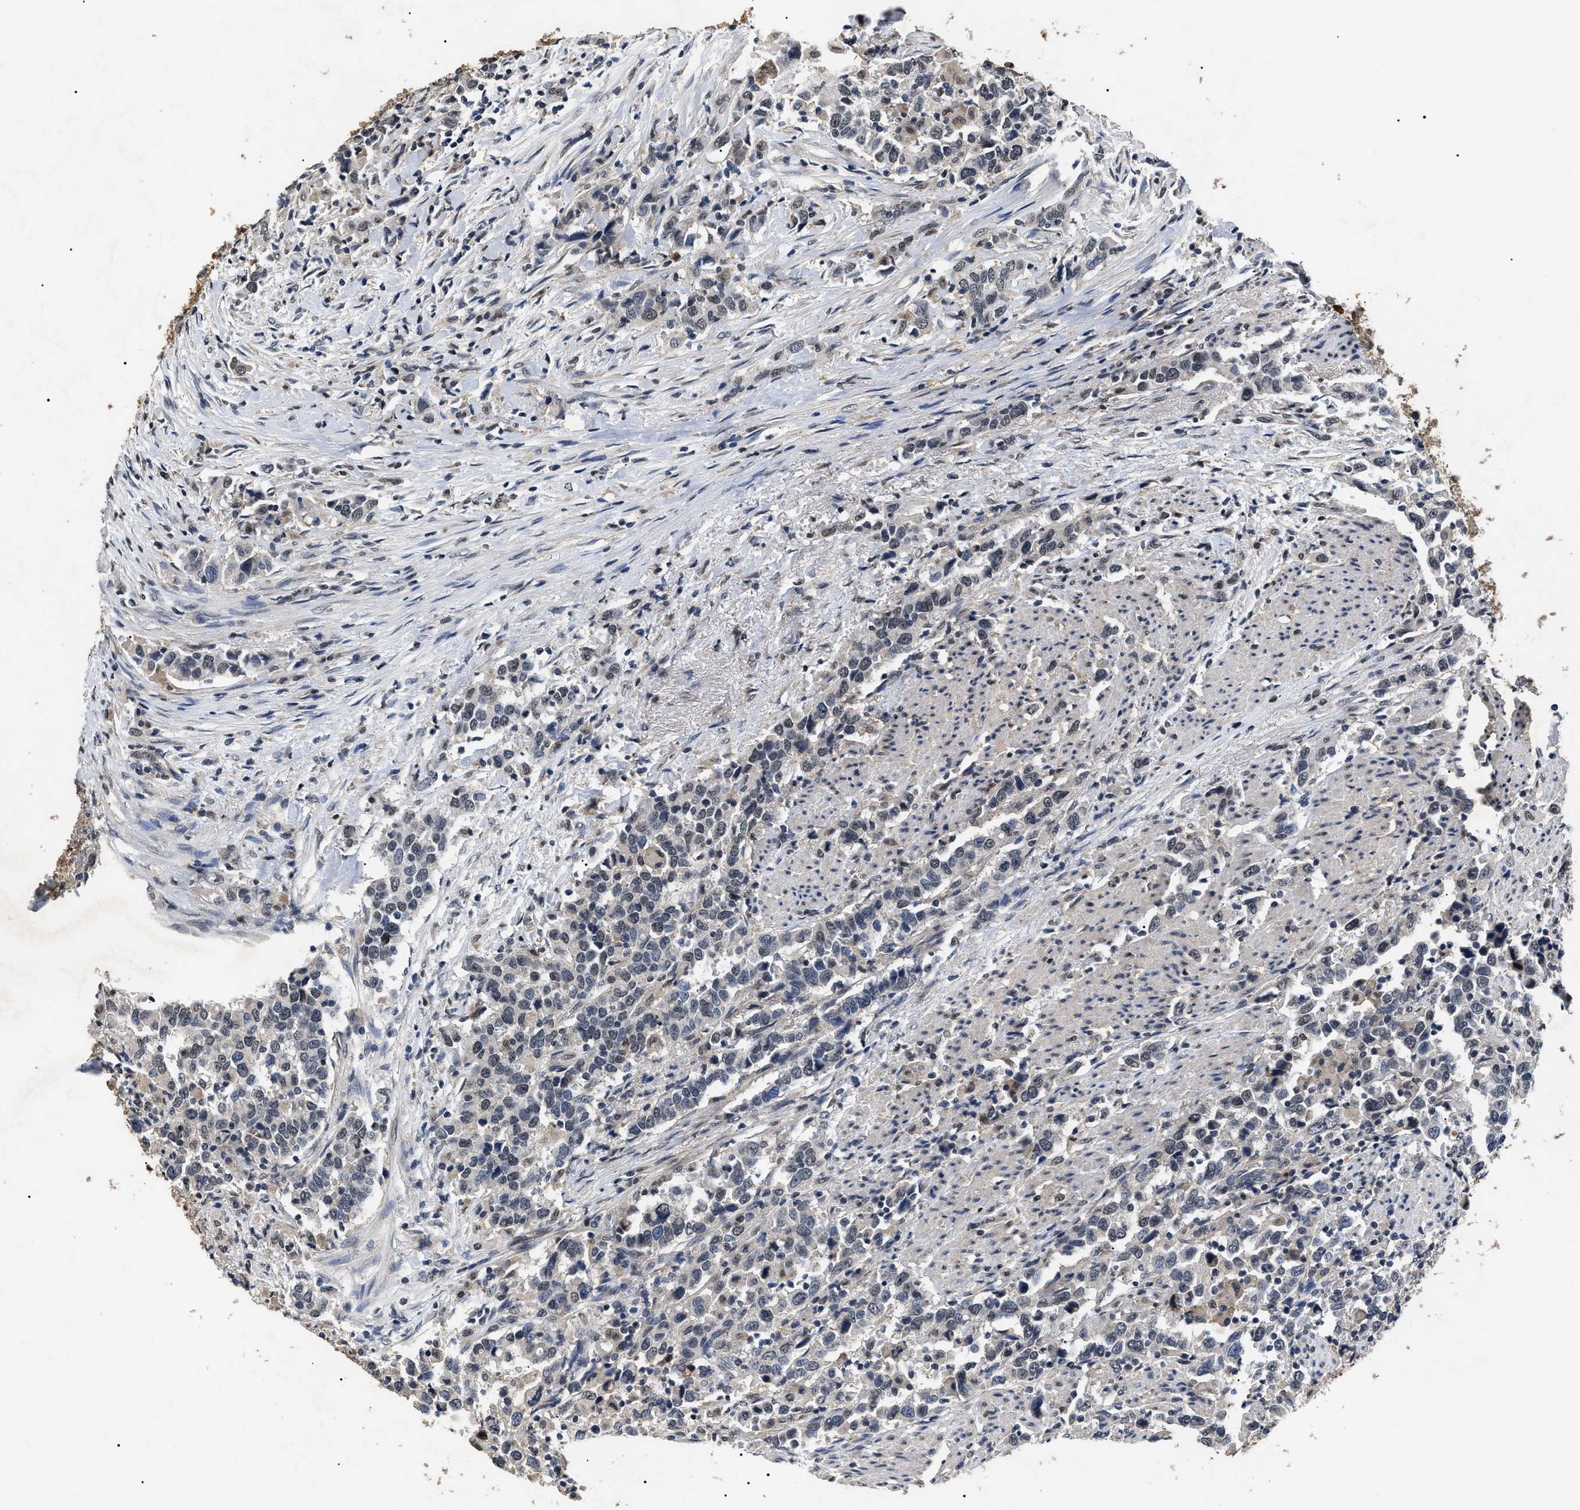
{"staining": {"intensity": "negative", "quantity": "none", "location": "none"}, "tissue": "urothelial cancer", "cell_type": "Tumor cells", "image_type": "cancer", "snomed": [{"axis": "morphology", "description": "Urothelial carcinoma, High grade"}, {"axis": "topography", "description": "Urinary bladder"}], "caption": "DAB immunohistochemical staining of human urothelial cancer shows no significant positivity in tumor cells. (Stains: DAB (3,3'-diaminobenzidine) immunohistochemistry (IHC) with hematoxylin counter stain, Microscopy: brightfield microscopy at high magnification).", "gene": "ANP32E", "patient": {"sex": "male", "age": 61}}